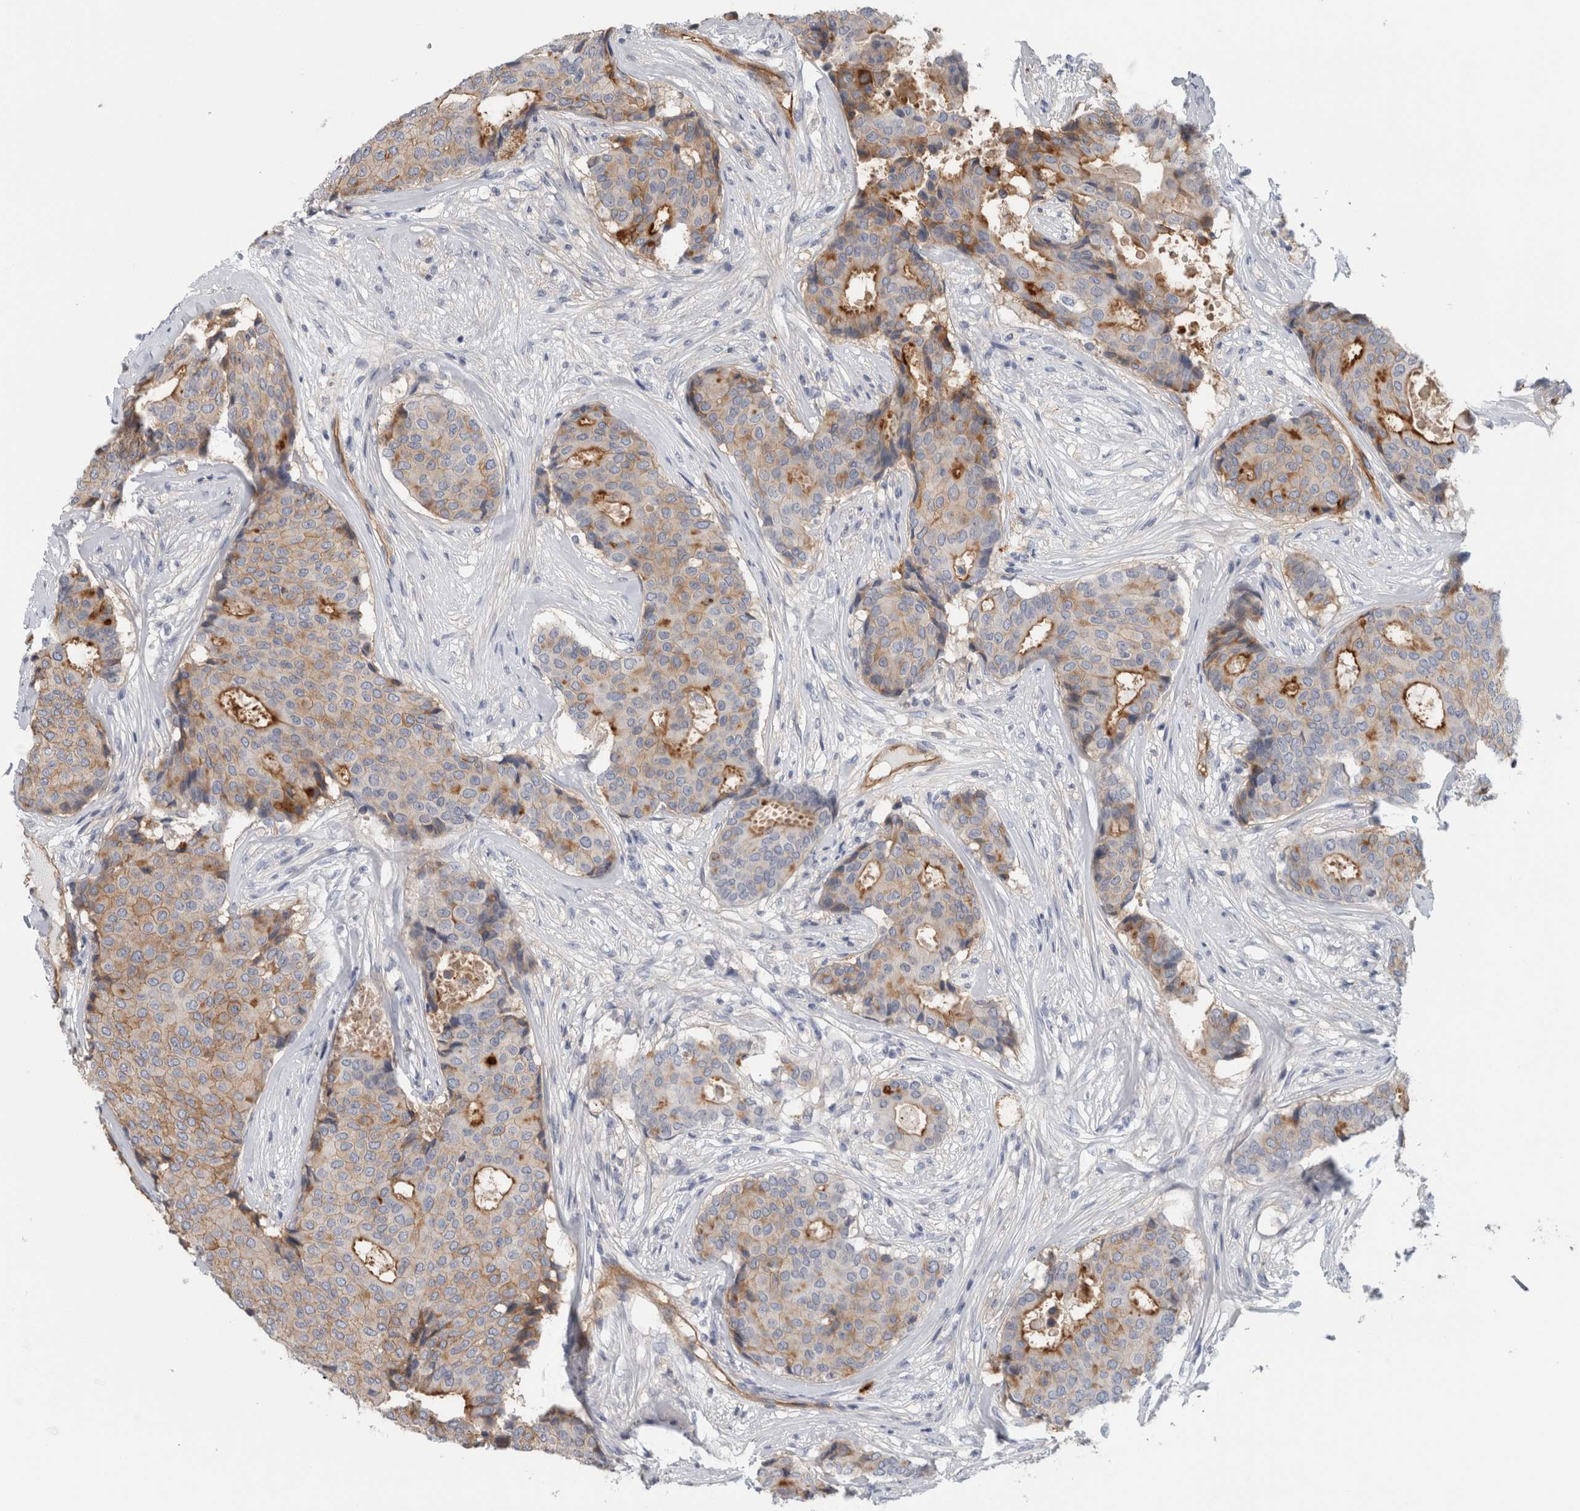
{"staining": {"intensity": "moderate", "quantity": "<25%", "location": "cytoplasmic/membranous"}, "tissue": "breast cancer", "cell_type": "Tumor cells", "image_type": "cancer", "snomed": [{"axis": "morphology", "description": "Duct carcinoma"}, {"axis": "topography", "description": "Breast"}], "caption": "Protein analysis of invasive ductal carcinoma (breast) tissue demonstrates moderate cytoplasmic/membranous positivity in about <25% of tumor cells.", "gene": "CD59", "patient": {"sex": "female", "age": 75}}